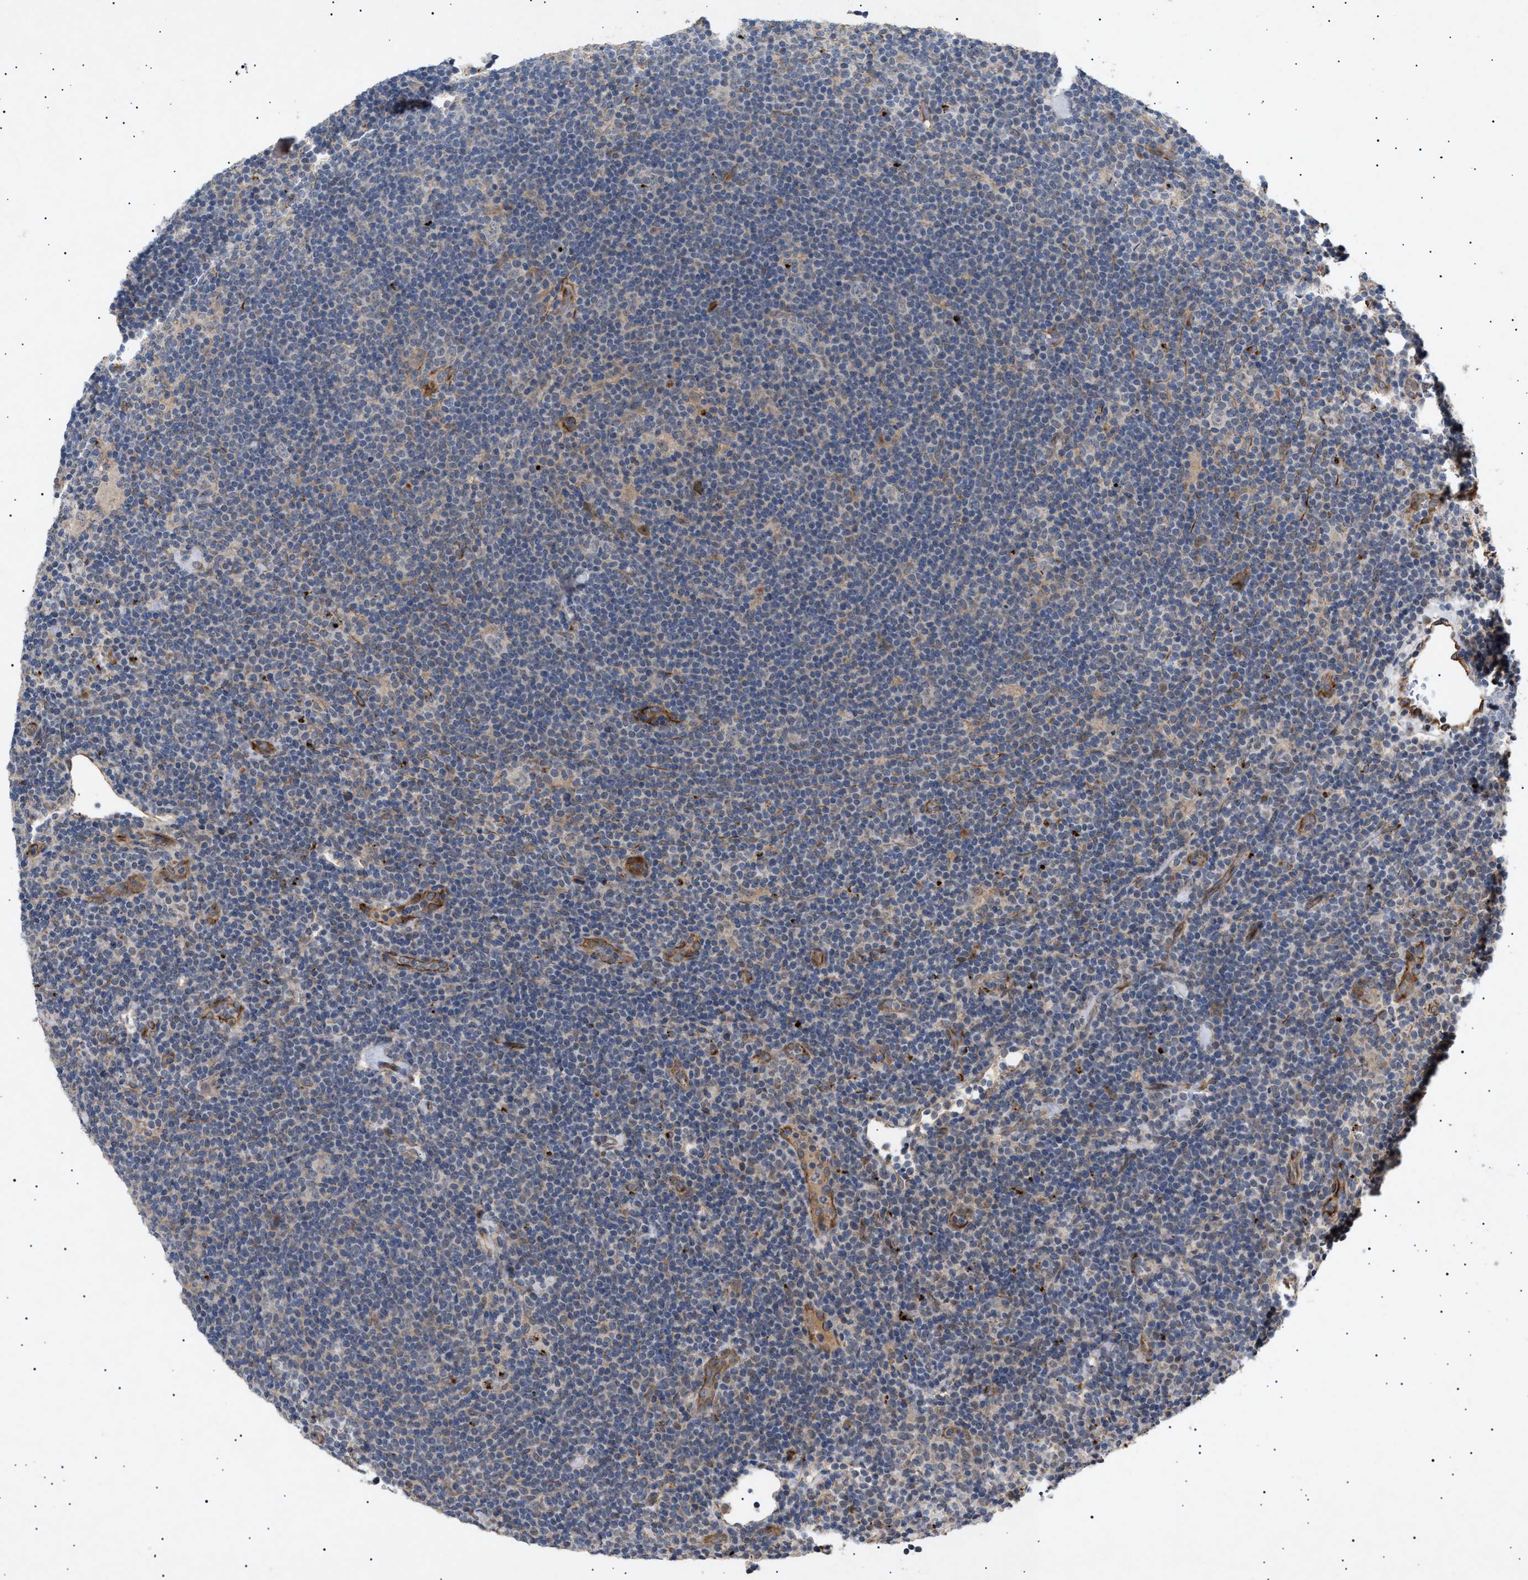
{"staining": {"intensity": "weak", "quantity": "<25%", "location": "cytoplasmic/membranous"}, "tissue": "lymphoma", "cell_type": "Tumor cells", "image_type": "cancer", "snomed": [{"axis": "morphology", "description": "Hodgkin's disease, NOS"}, {"axis": "topography", "description": "Lymph node"}], "caption": "Human lymphoma stained for a protein using IHC exhibits no staining in tumor cells.", "gene": "SIRT5", "patient": {"sex": "female", "age": 57}}